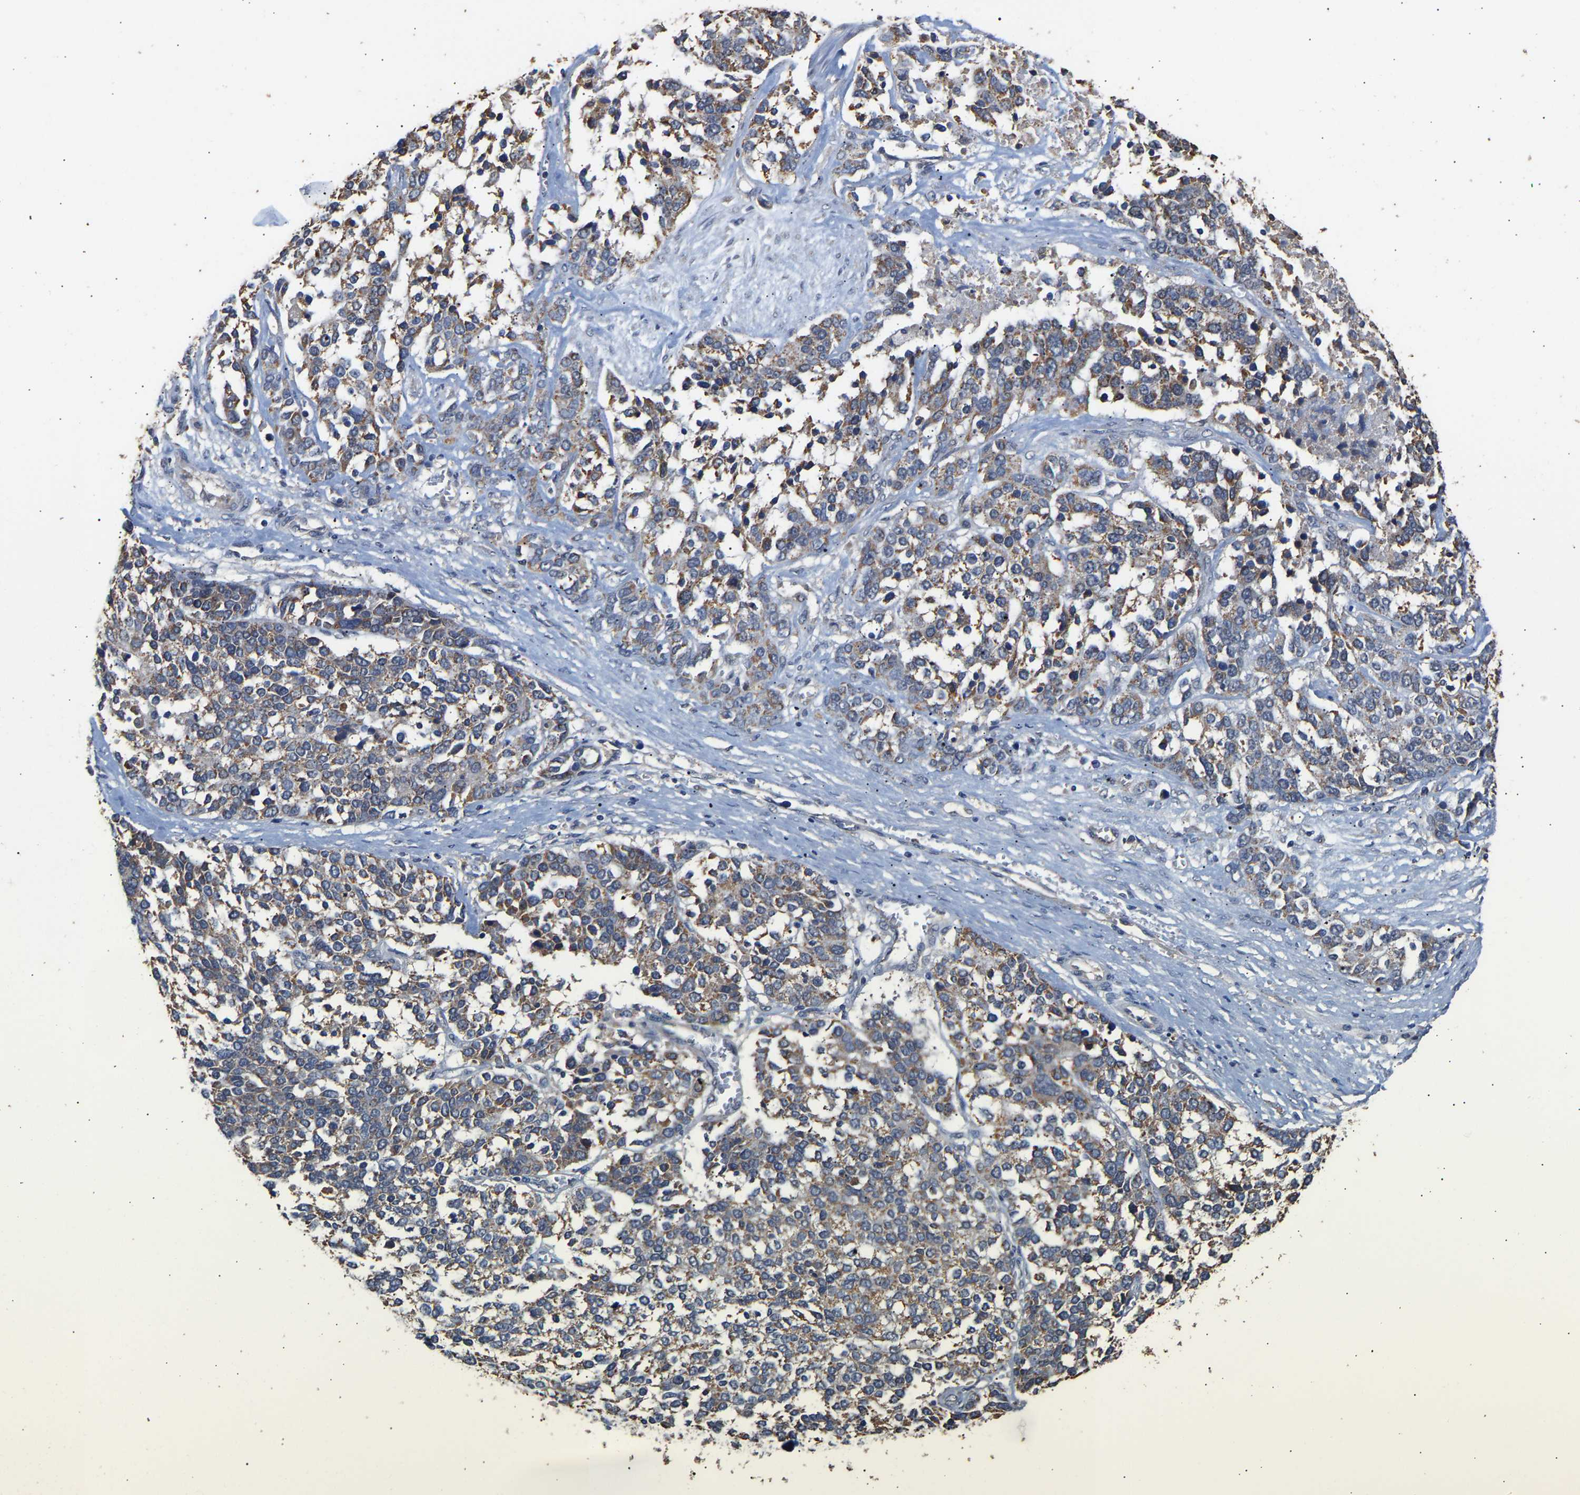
{"staining": {"intensity": "moderate", "quantity": ">75%", "location": "cytoplasmic/membranous"}, "tissue": "ovarian cancer", "cell_type": "Tumor cells", "image_type": "cancer", "snomed": [{"axis": "morphology", "description": "Cystadenocarcinoma, serous, NOS"}, {"axis": "topography", "description": "Ovary"}], "caption": "Moderate cytoplasmic/membranous positivity for a protein is appreciated in approximately >75% of tumor cells of ovarian cancer (serous cystadenocarcinoma) using immunohistochemistry.", "gene": "ZNF26", "patient": {"sex": "female", "age": 44}}